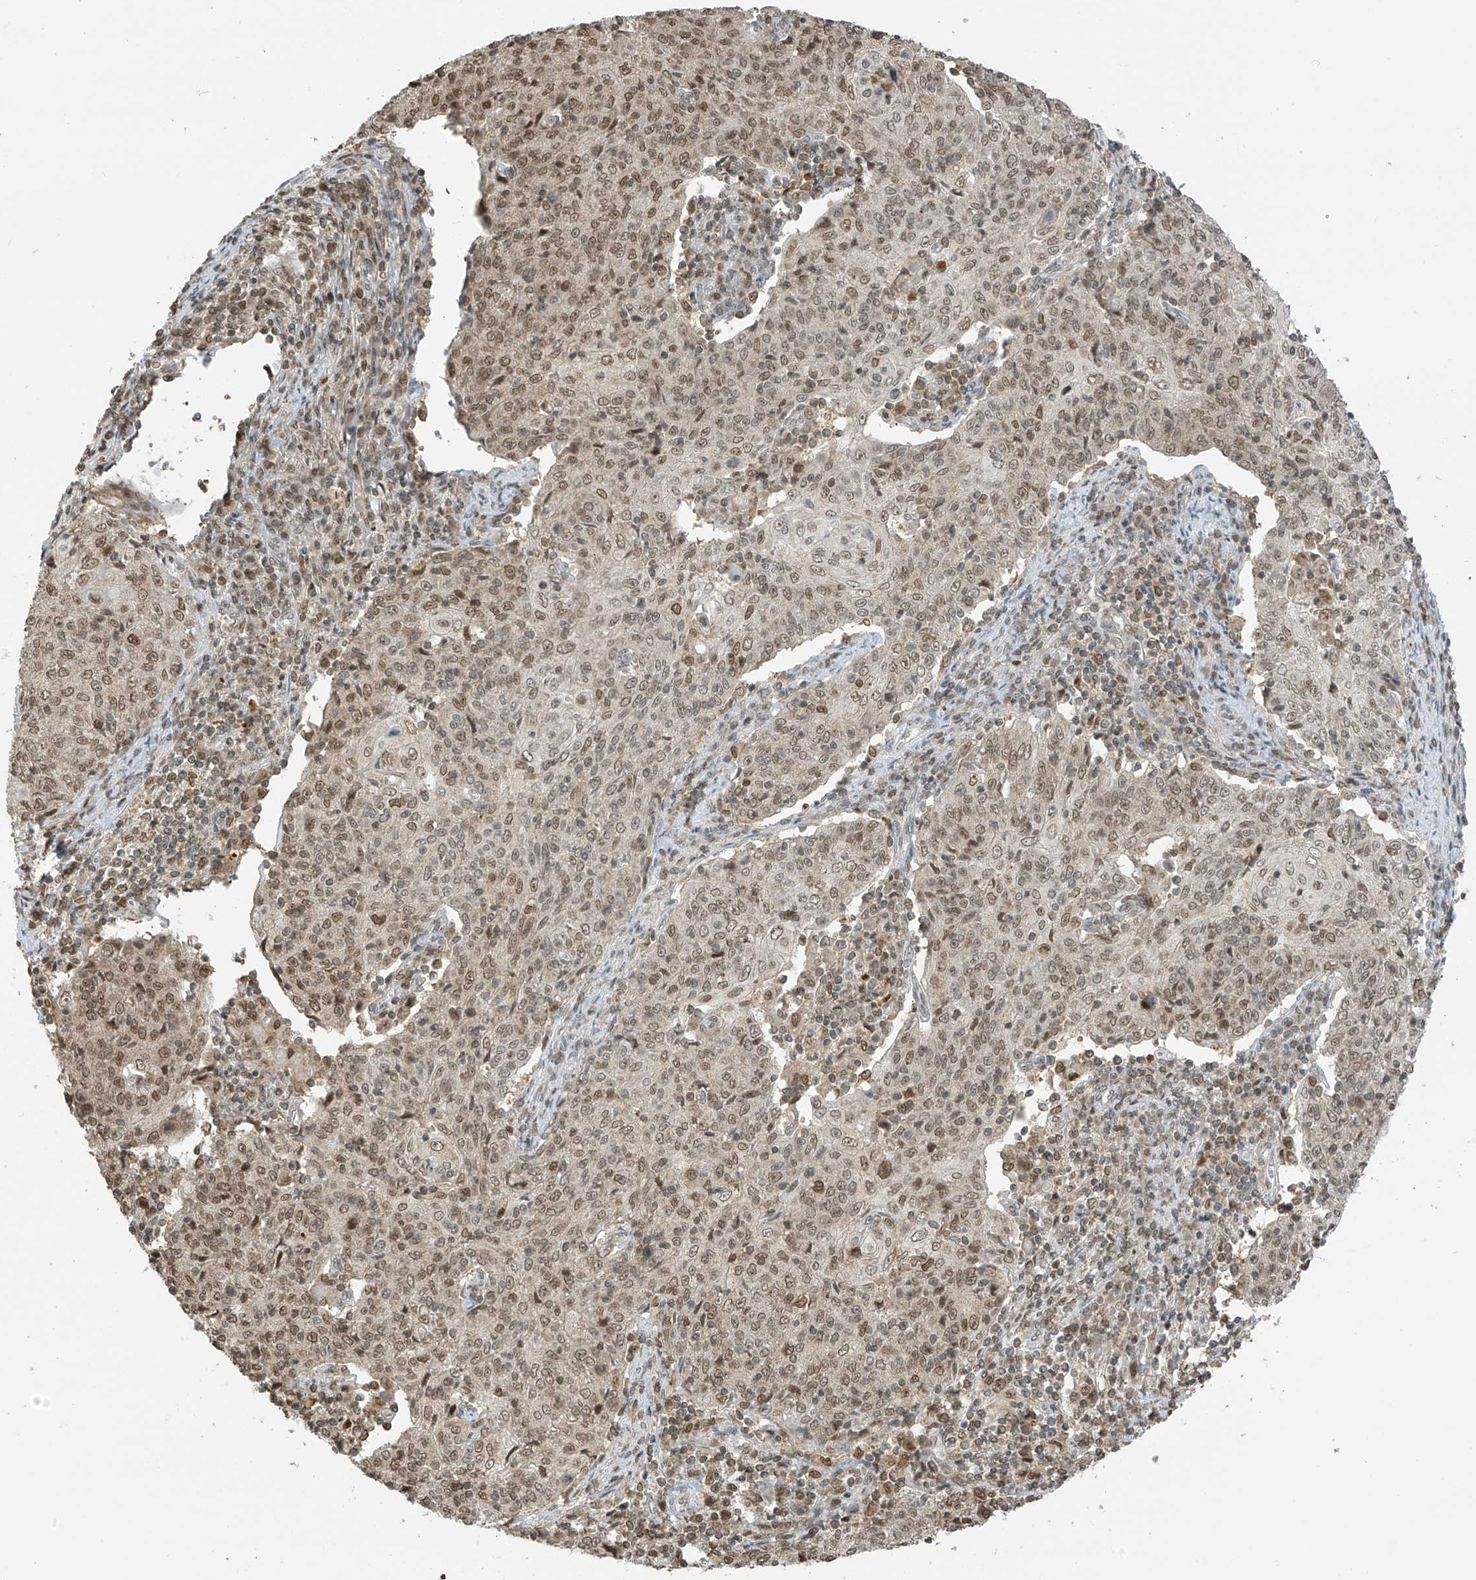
{"staining": {"intensity": "moderate", "quantity": "25%-75%", "location": "nuclear"}, "tissue": "cervical cancer", "cell_type": "Tumor cells", "image_type": "cancer", "snomed": [{"axis": "morphology", "description": "Squamous cell carcinoma, NOS"}, {"axis": "topography", "description": "Cervix"}], "caption": "Immunohistochemistry (IHC) of squamous cell carcinoma (cervical) displays medium levels of moderate nuclear expression in about 25%-75% of tumor cells. (brown staining indicates protein expression, while blue staining denotes nuclei).", "gene": "KPNB1", "patient": {"sex": "female", "age": 48}}